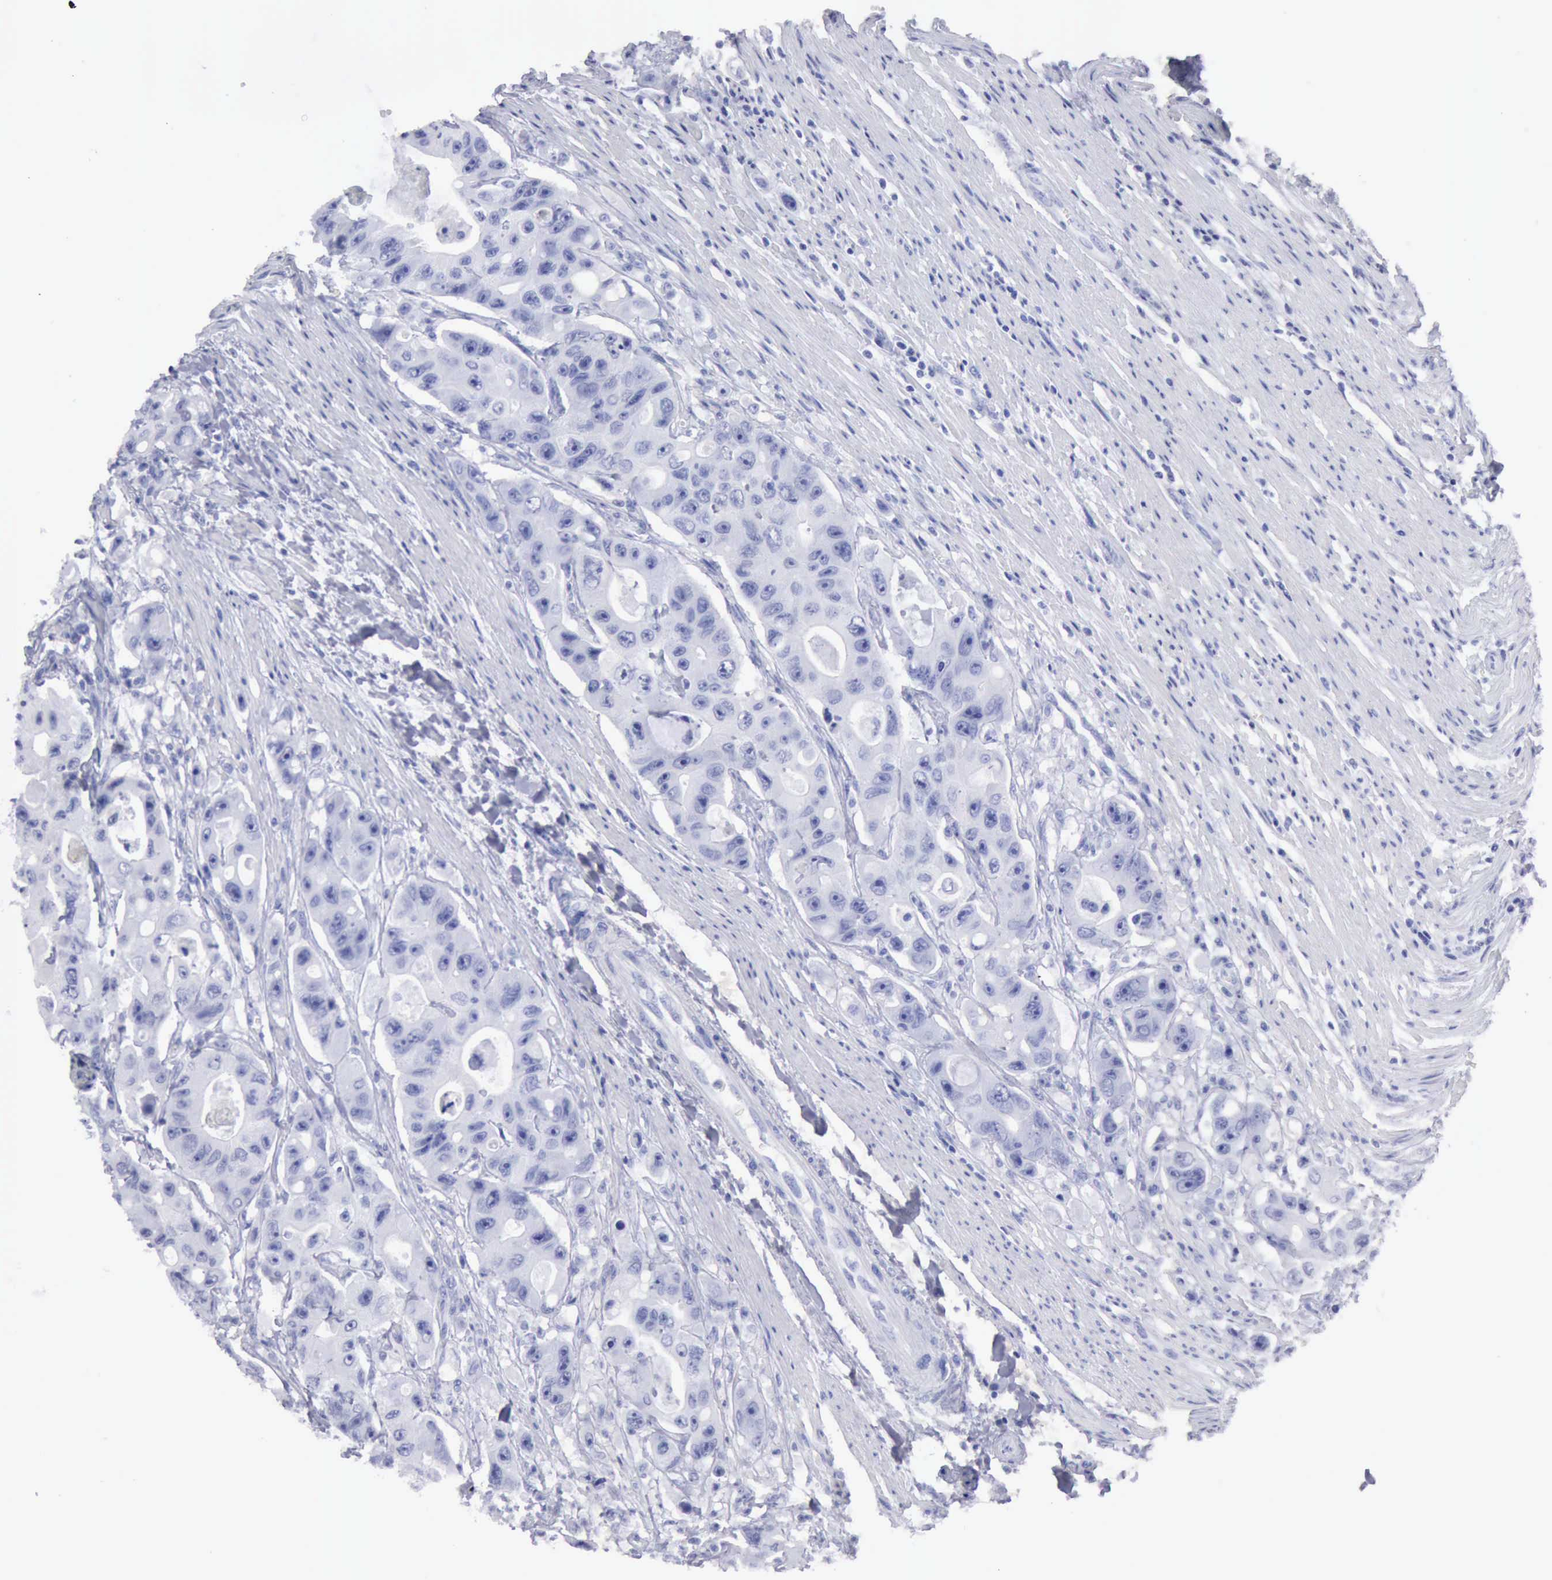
{"staining": {"intensity": "negative", "quantity": "none", "location": "none"}, "tissue": "colorectal cancer", "cell_type": "Tumor cells", "image_type": "cancer", "snomed": [{"axis": "morphology", "description": "Adenocarcinoma, NOS"}, {"axis": "topography", "description": "Colon"}], "caption": "High power microscopy photomicrograph of an immunohistochemistry (IHC) histopathology image of colorectal adenocarcinoma, revealing no significant positivity in tumor cells.", "gene": "CYP19A1", "patient": {"sex": "female", "age": 46}}